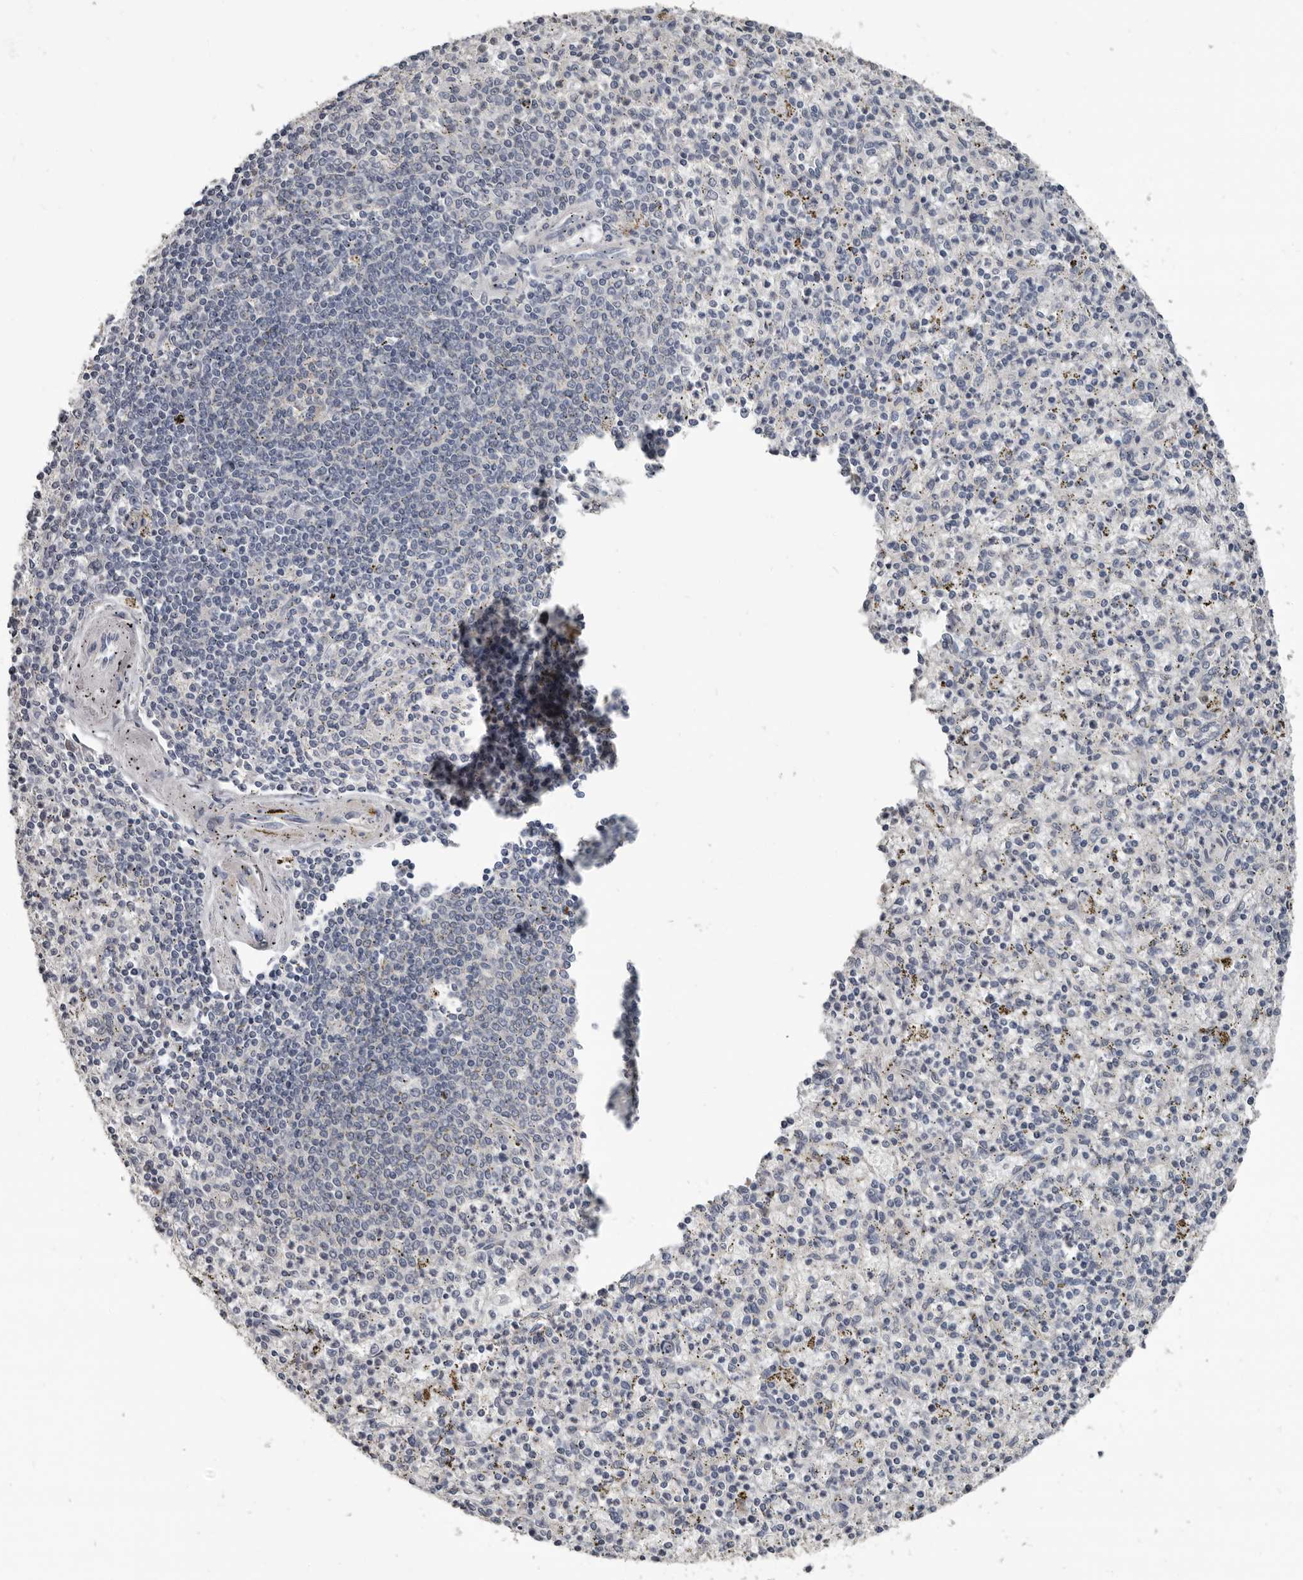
{"staining": {"intensity": "negative", "quantity": "none", "location": "none"}, "tissue": "spleen", "cell_type": "Cells in red pulp", "image_type": "normal", "snomed": [{"axis": "morphology", "description": "Normal tissue, NOS"}, {"axis": "topography", "description": "Spleen"}], "caption": "DAB immunohistochemical staining of benign human spleen demonstrates no significant expression in cells in red pulp.", "gene": "C1orf216", "patient": {"sex": "male", "age": 72}}